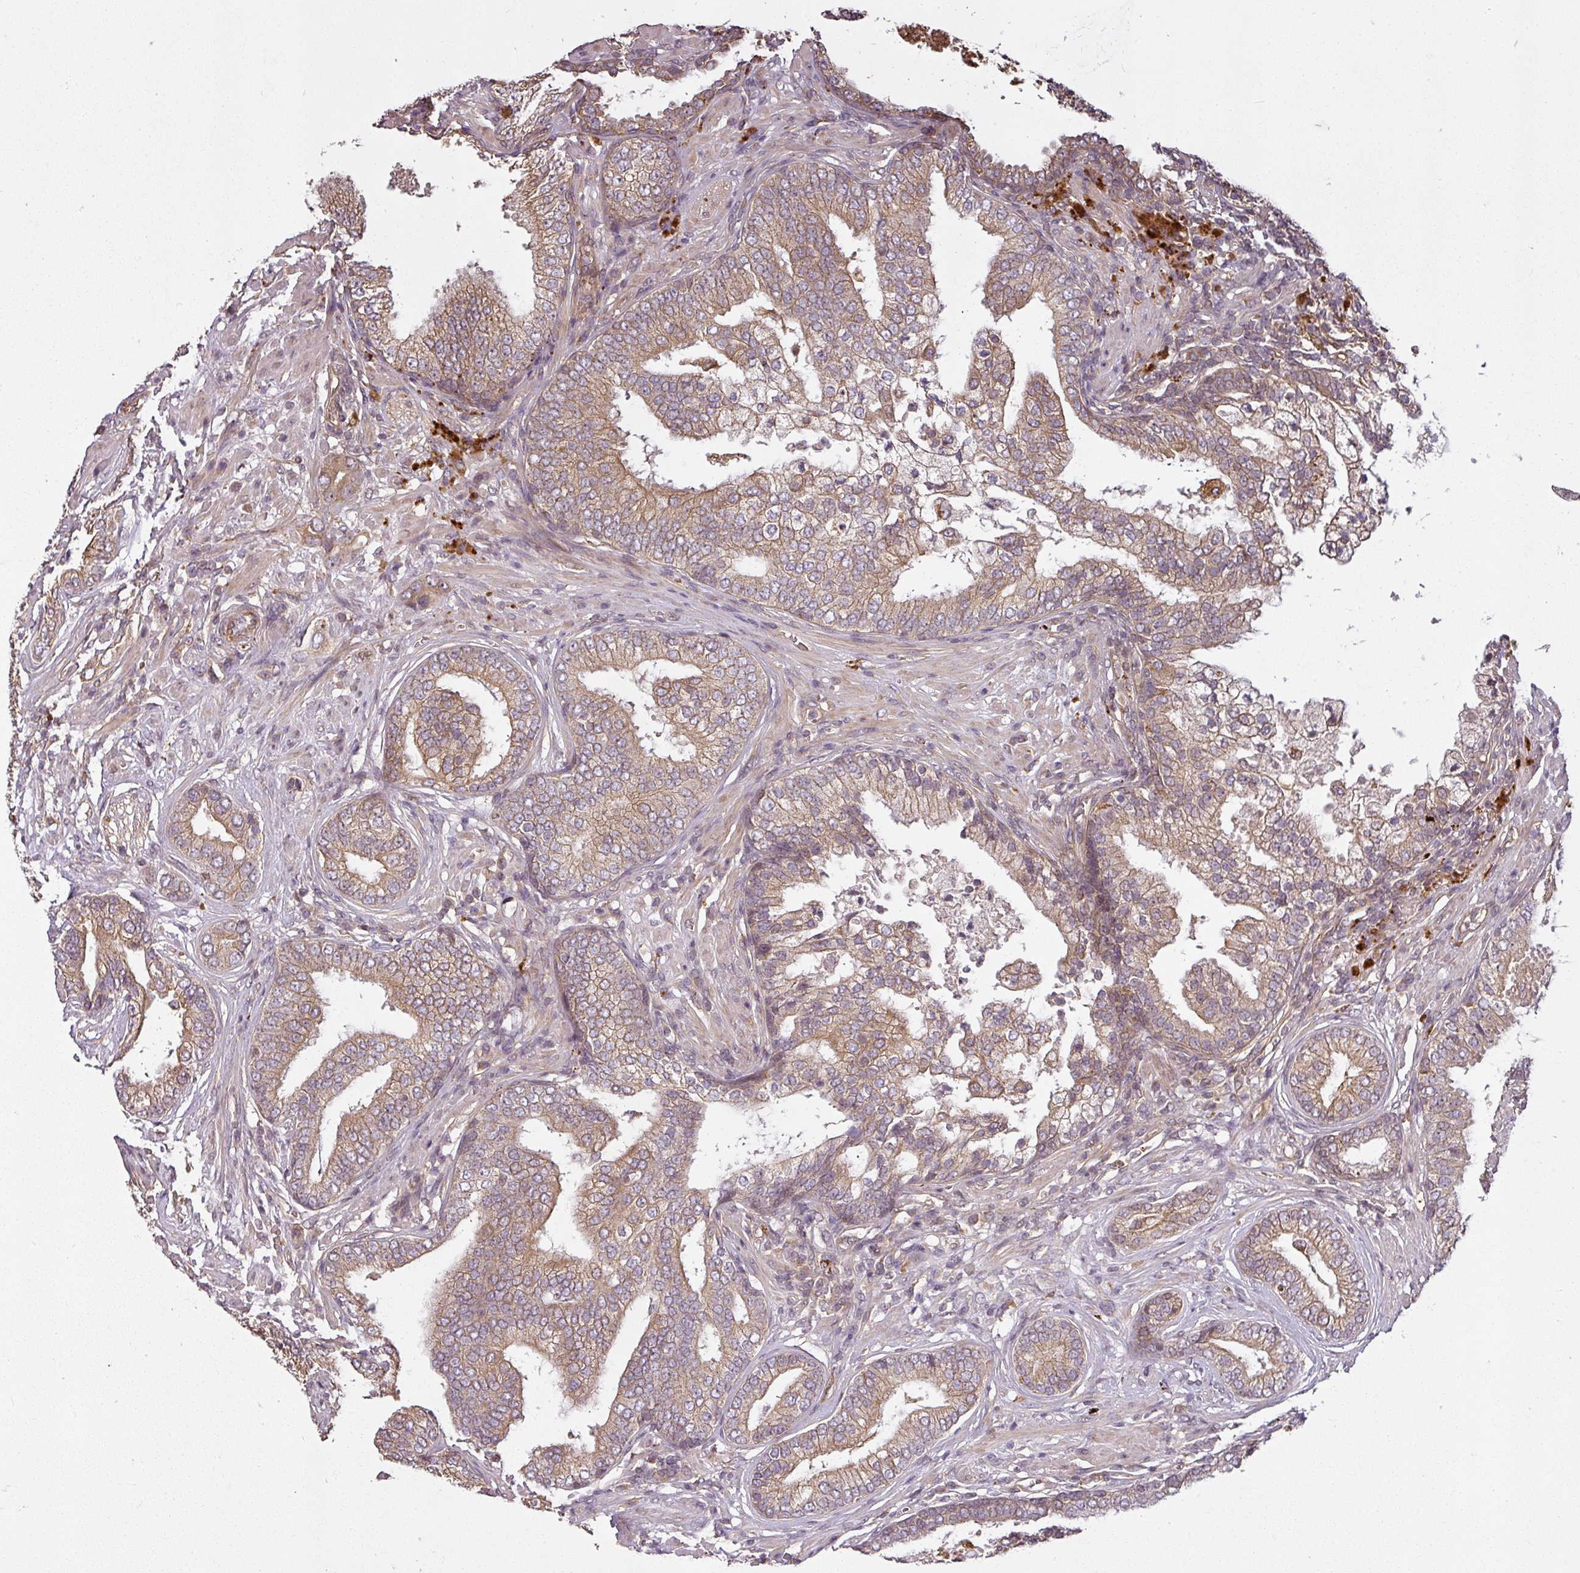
{"staining": {"intensity": "weak", "quantity": ">75%", "location": "cytoplasmic/membranous"}, "tissue": "prostate cancer", "cell_type": "Tumor cells", "image_type": "cancer", "snomed": [{"axis": "morphology", "description": "Adenocarcinoma, High grade"}, {"axis": "topography", "description": "Prostate"}], "caption": "Prostate cancer was stained to show a protein in brown. There is low levels of weak cytoplasmic/membranous expression in about >75% of tumor cells. The protein is shown in brown color, while the nuclei are stained blue.", "gene": "DIMT1", "patient": {"sex": "male", "age": 55}}